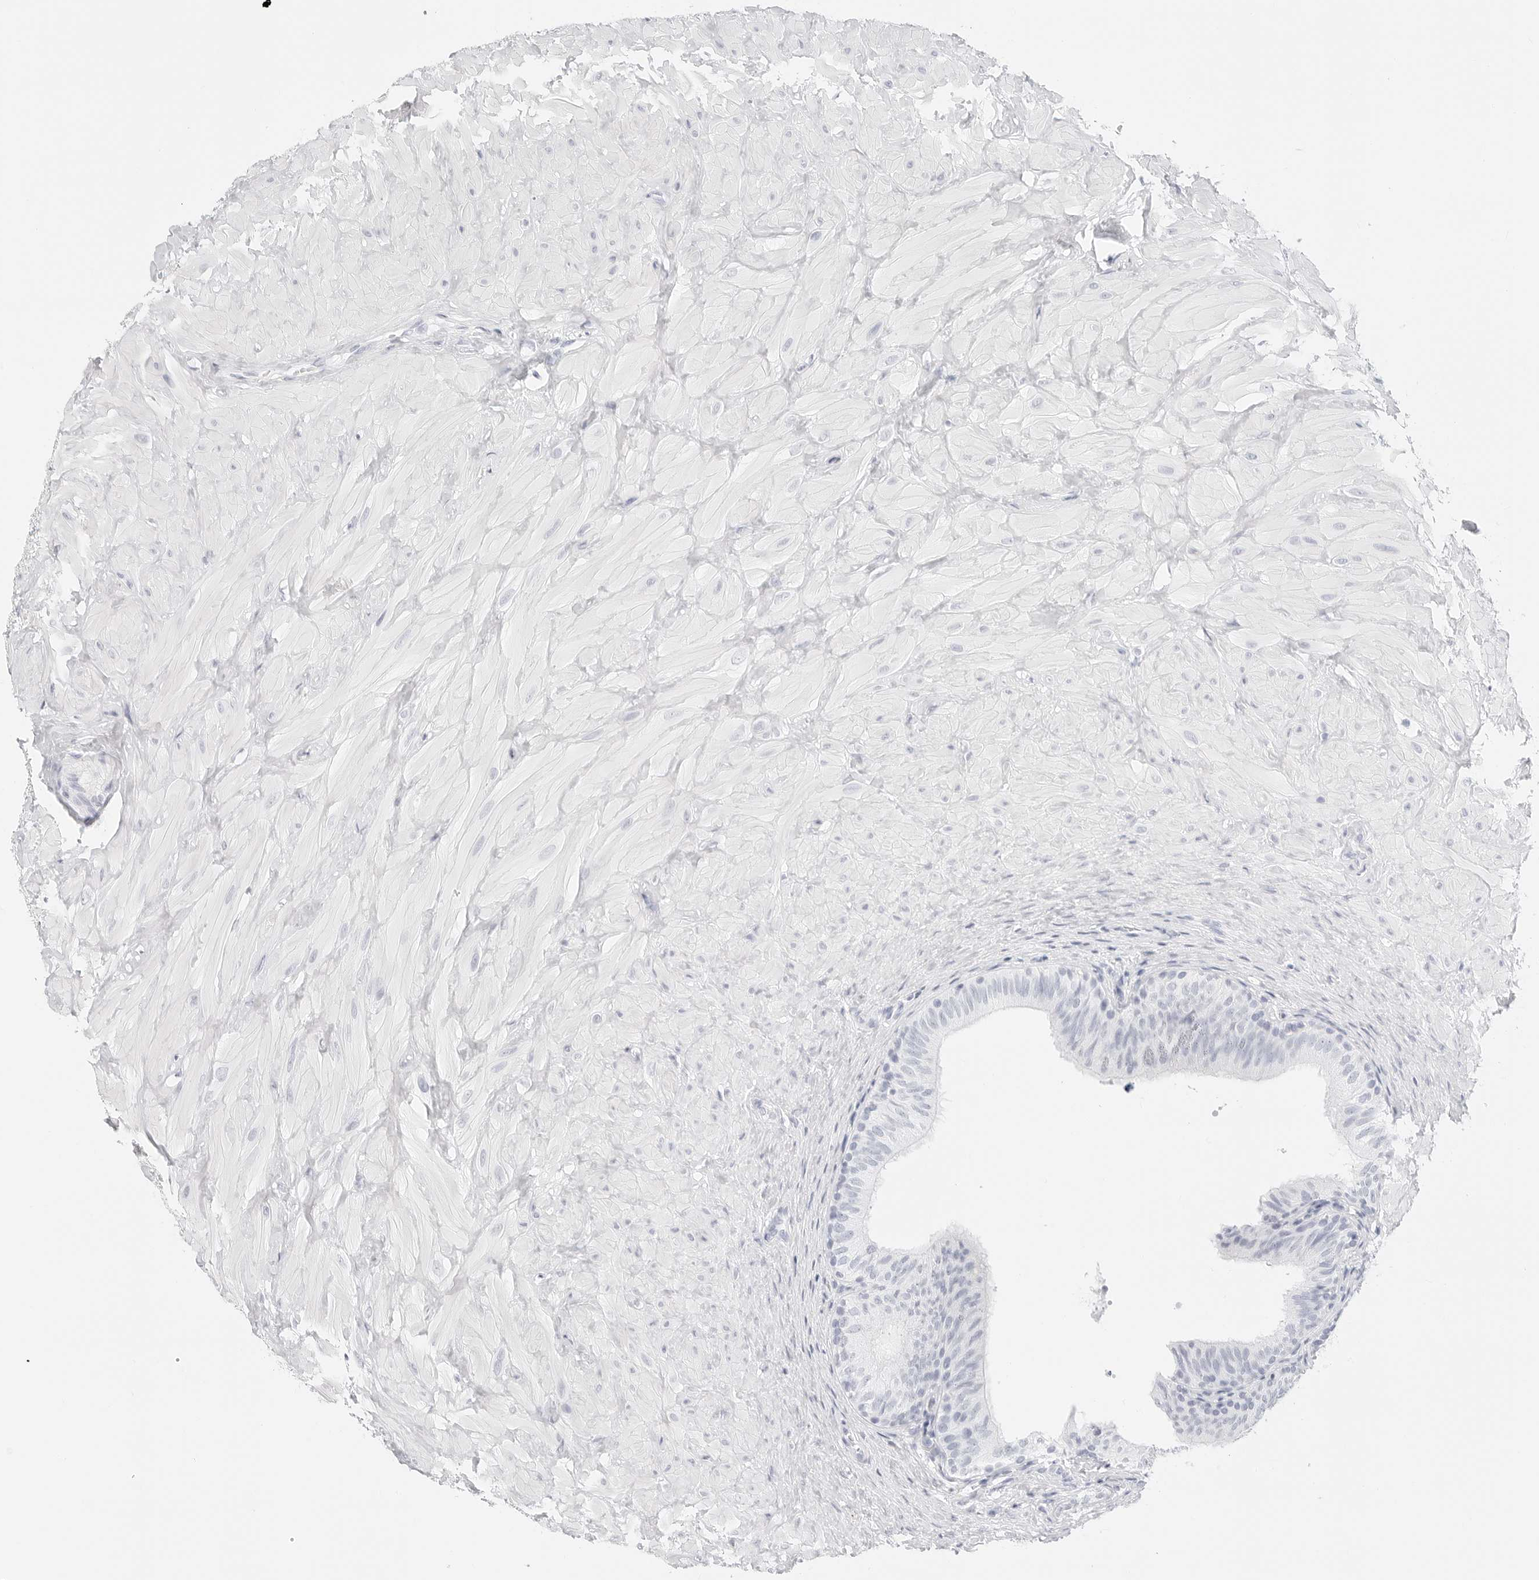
{"staining": {"intensity": "negative", "quantity": "none", "location": "none"}, "tissue": "epididymis", "cell_type": "Glandular cells", "image_type": "normal", "snomed": [{"axis": "morphology", "description": "Normal tissue, NOS"}, {"axis": "topography", "description": "Soft tissue"}, {"axis": "topography", "description": "Epididymis"}], "caption": "IHC micrograph of normal epididymis stained for a protein (brown), which exhibits no staining in glandular cells.", "gene": "TFF2", "patient": {"sex": "male", "age": 26}}